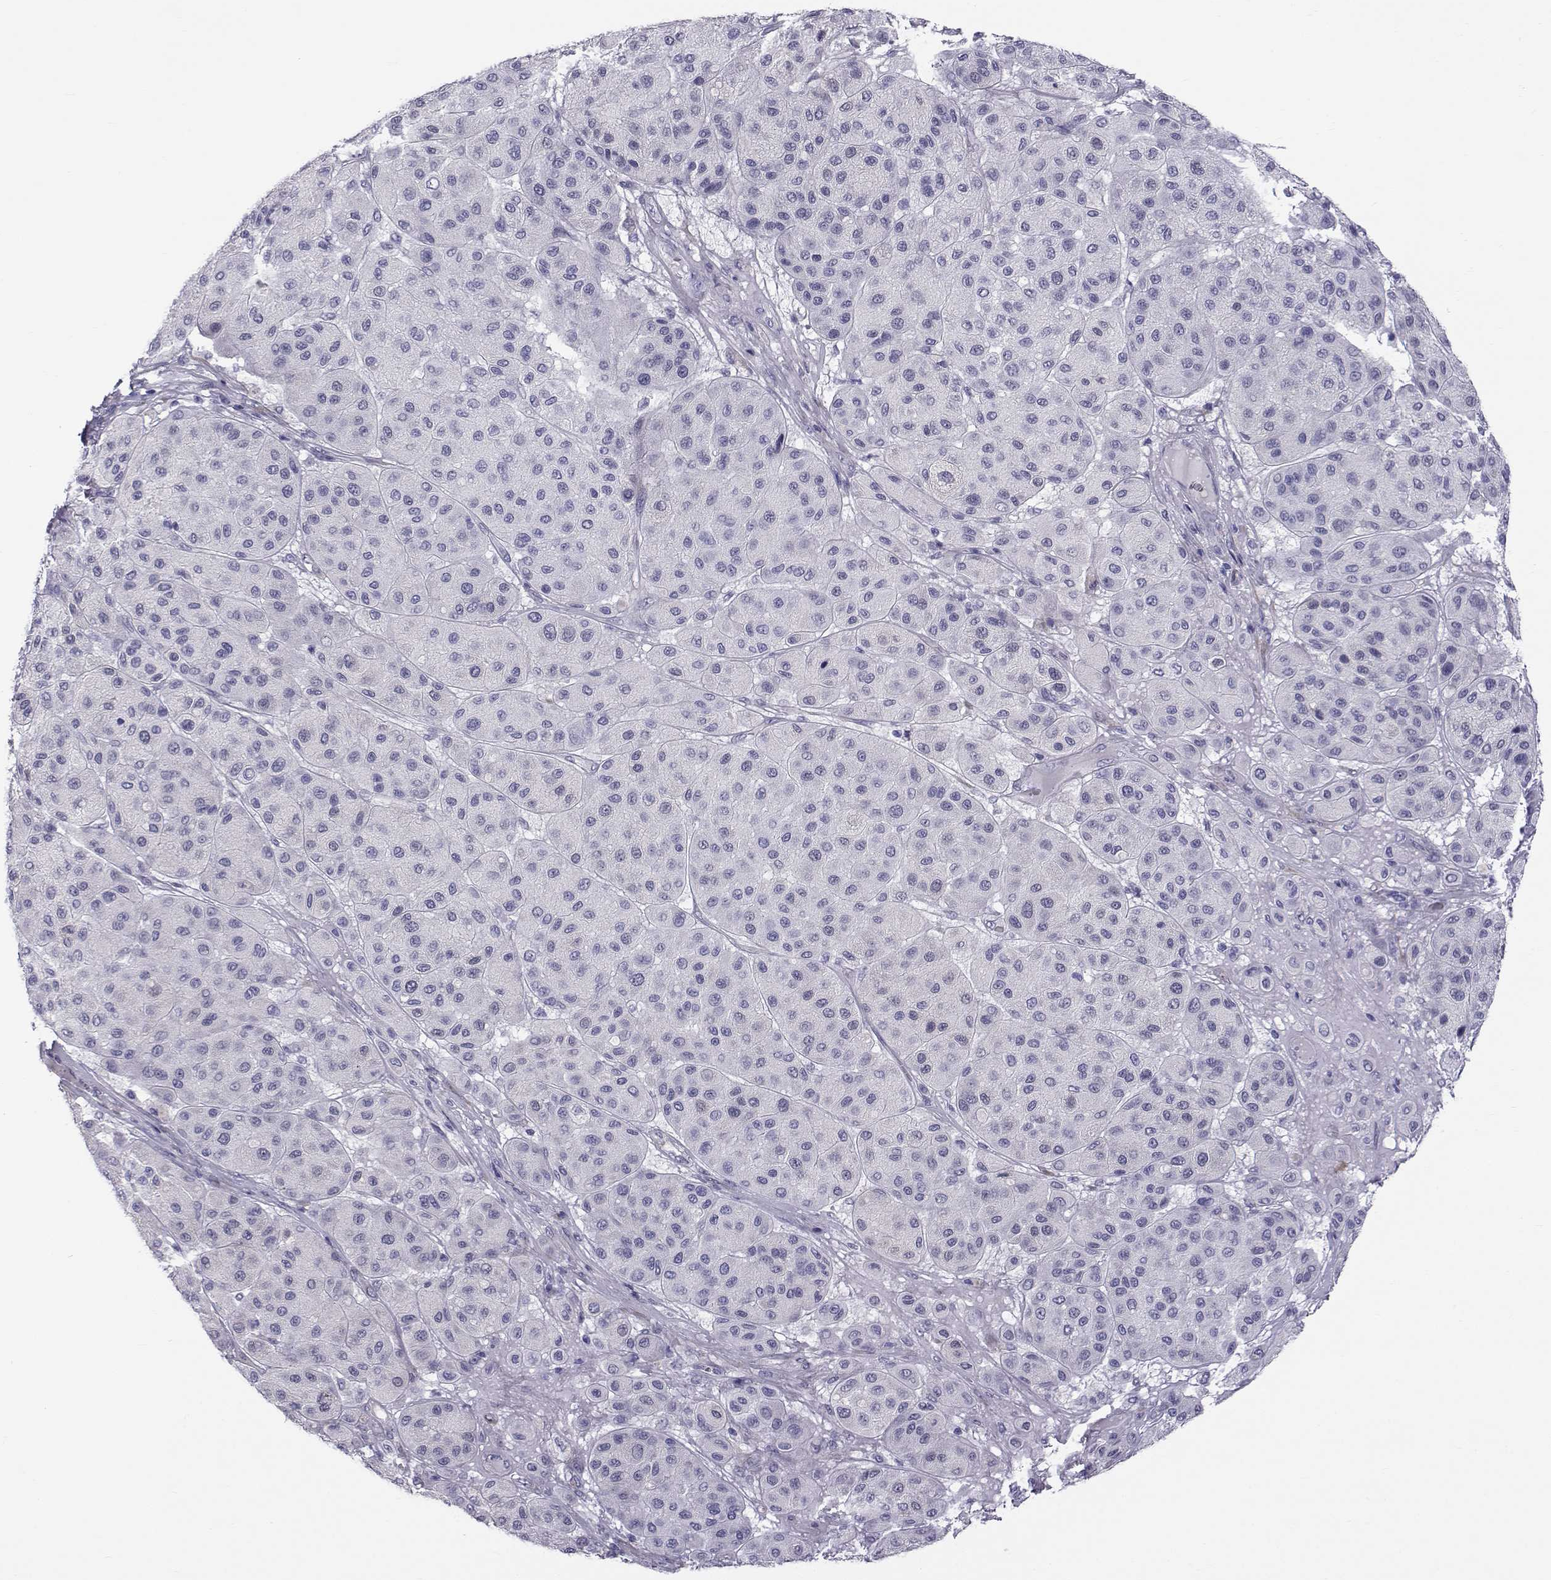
{"staining": {"intensity": "negative", "quantity": "none", "location": "none"}, "tissue": "melanoma", "cell_type": "Tumor cells", "image_type": "cancer", "snomed": [{"axis": "morphology", "description": "Malignant melanoma, Metastatic site"}, {"axis": "topography", "description": "Smooth muscle"}], "caption": "Tumor cells are negative for protein expression in human malignant melanoma (metastatic site). (Stains: DAB (3,3'-diaminobenzidine) immunohistochemistry (IHC) with hematoxylin counter stain, Microscopy: brightfield microscopy at high magnification).", "gene": "RNASE12", "patient": {"sex": "male", "age": 41}}